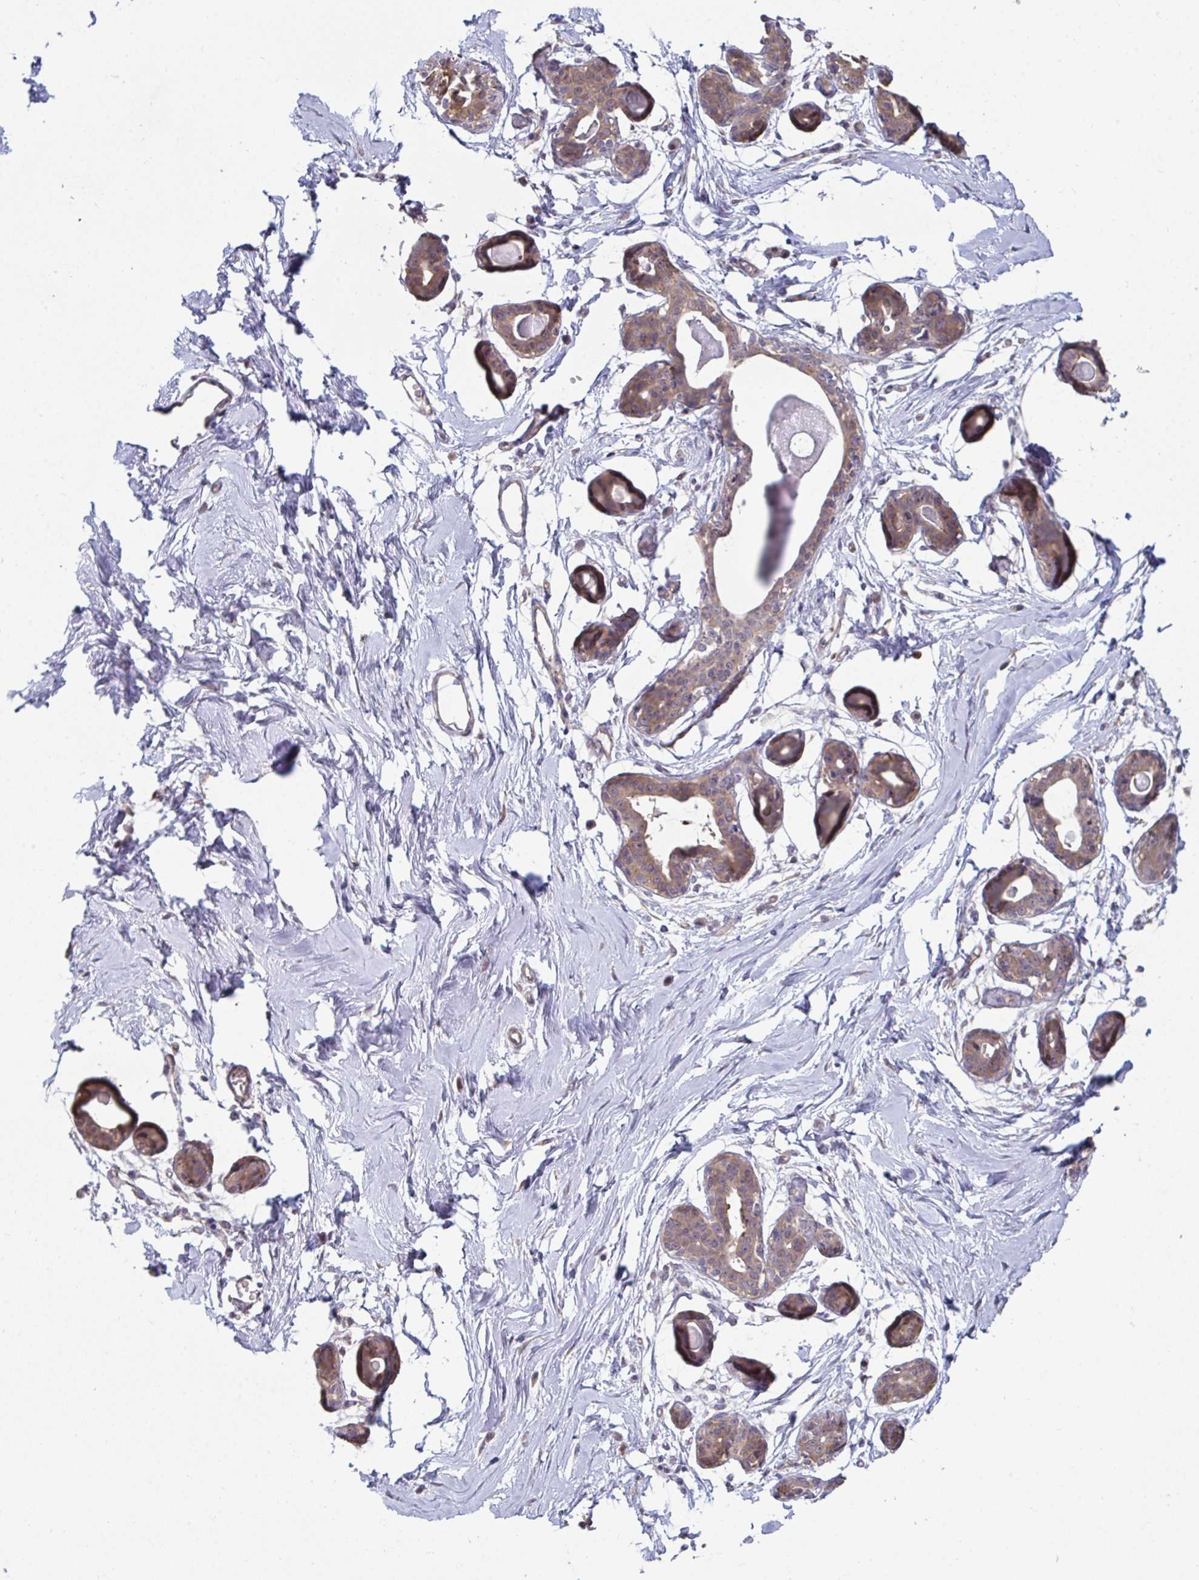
{"staining": {"intensity": "strong", "quantity": ">75%", "location": "cytoplasmic/membranous"}, "tissue": "breast", "cell_type": "Adipocytes", "image_type": "normal", "snomed": [{"axis": "morphology", "description": "Normal tissue, NOS"}, {"axis": "topography", "description": "Breast"}], "caption": "Protein analysis of unremarkable breast demonstrates strong cytoplasmic/membranous positivity in about >75% of adipocytes. (DAB (3,3'-diaminobenzidine) = brown stain, brightfield microscopy at high magnification).", "gene": "TTC9C", "patient": {"sex": "female", "age": 45}}